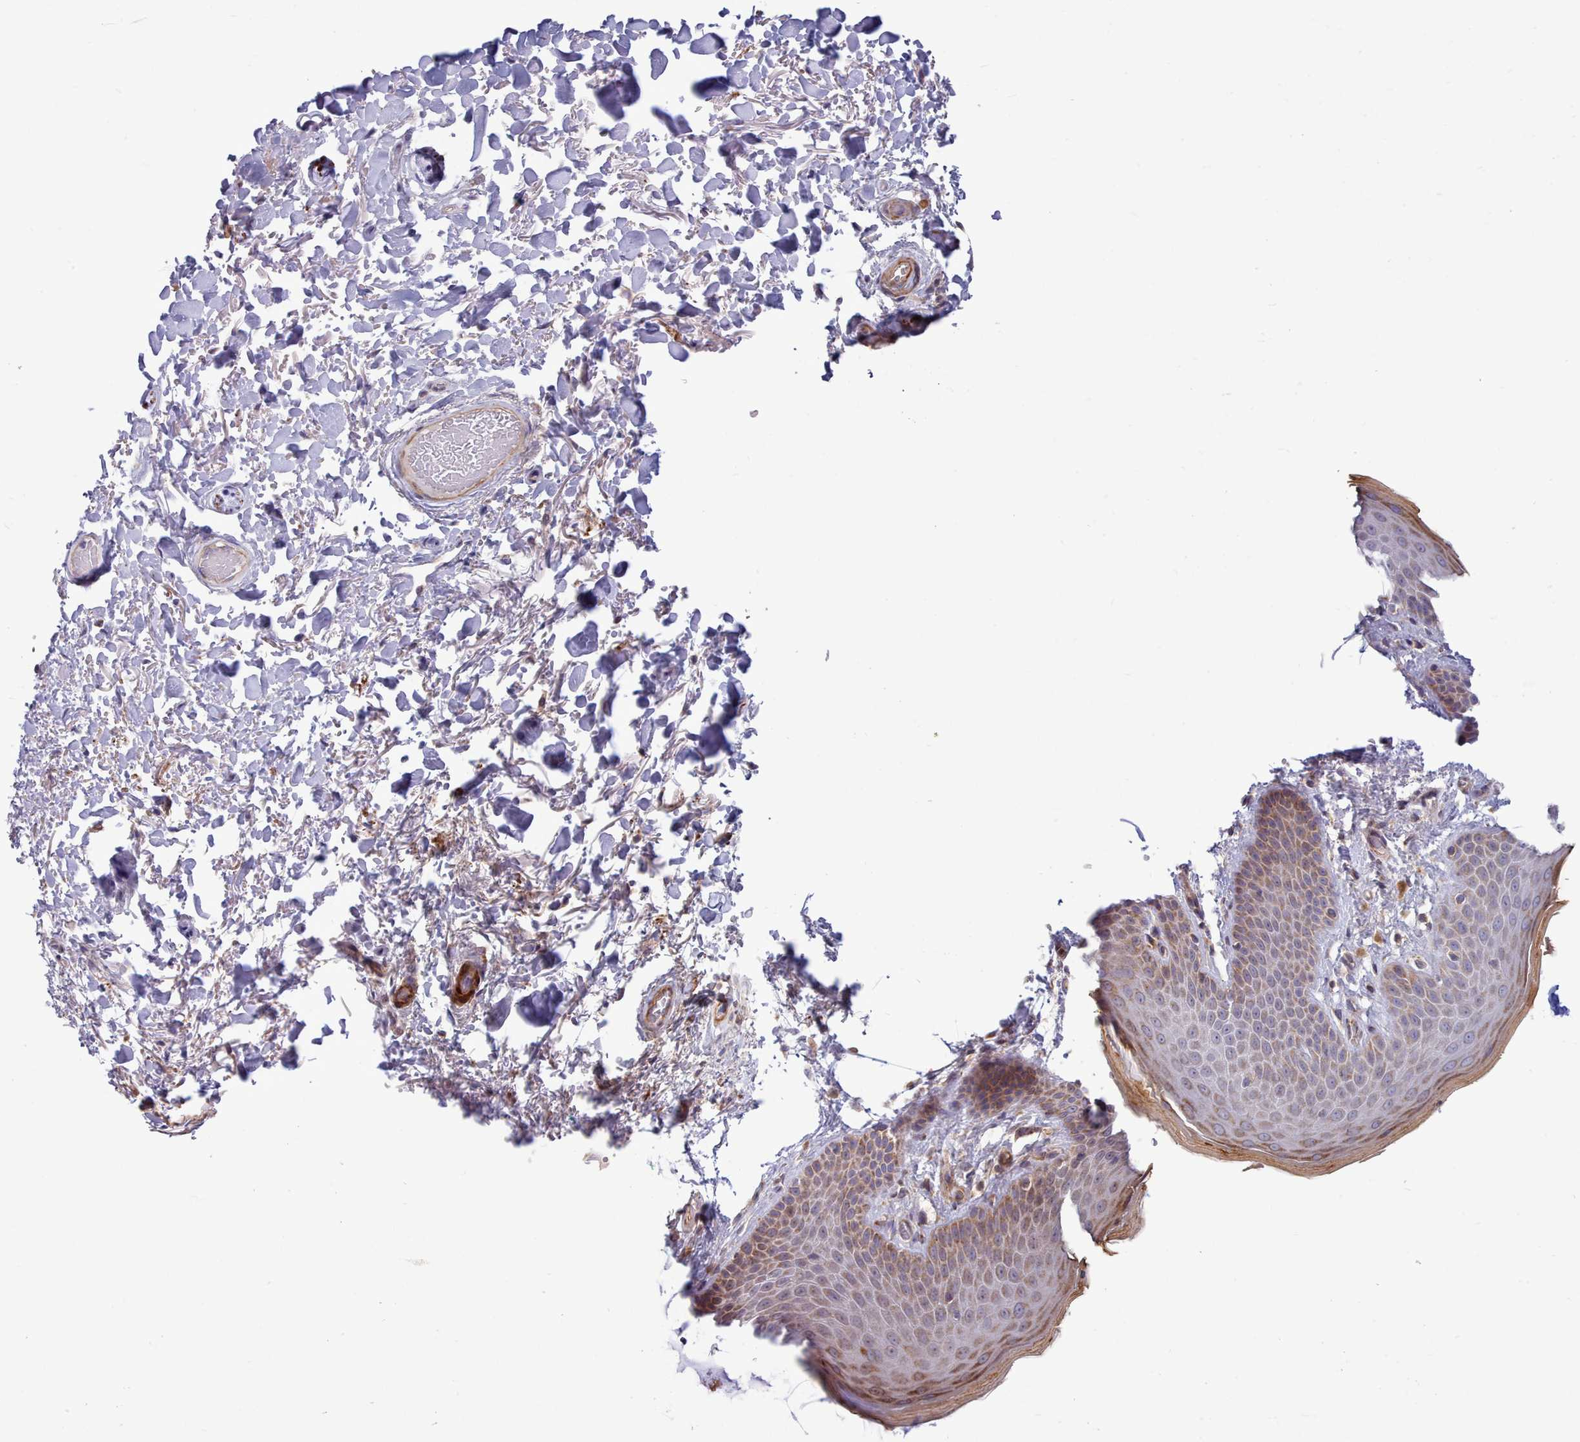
{"staining": {"intensity": "moderate", "quantity": "25%-75%", "location": "cytoplasmic/membranous"}, "tissue": "skin", "cell_type": "Epidermal cells", "image_type": "normal", "snomed": [{"axis": "morphology", "description": "Normal tissue, NOS"}, {"axis": "topography", "description": "Anal"}], "caption": "Epidermal cells display medium levels of moderate cytoplasmic/membranous staining in about 25%-75% of cells in benign skin.", "gene": "MRPL21", "patient": {"sex": "male", "age": 74}}